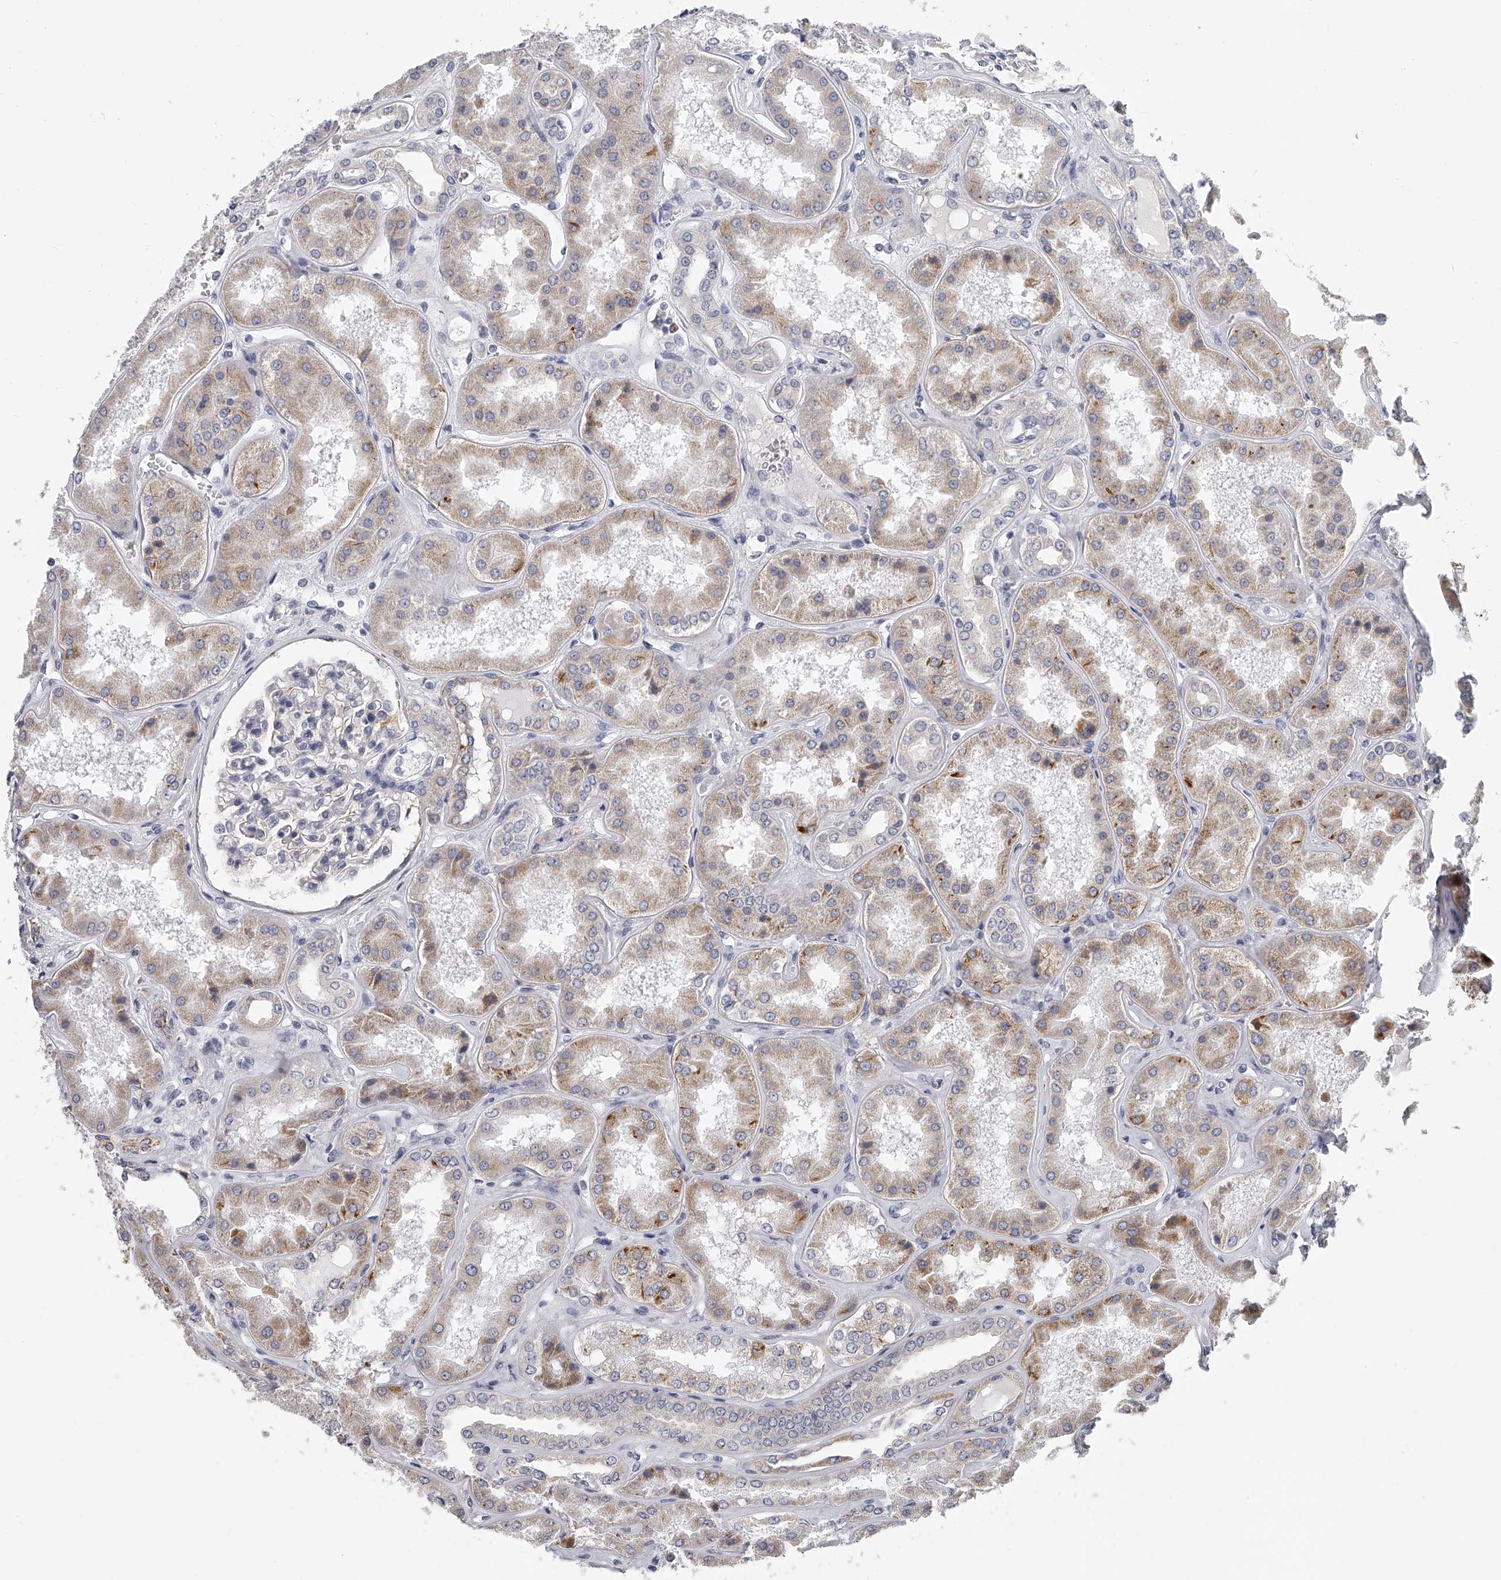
{"staining": {"intensity": "moderate", "quantity": "<25%", "location": "cytoplasmic/membranous"}, "tissue": "kidney", "cell_type": "Cells in glomeruli", "image_type": "normal", "snomed": [{"axis": "morphology", "description": "Normal tissue, NOS"}, {"axis": "topography", "description": "Kidney"}], "caption": "Kidney was stained to show a protein in brown. There is low levels of moderate cytoplasmic/membranous positivity in about <25% of cells in glomeruli. (IHC, brightfield microscopy, high magnification).", "gene": "KLHL7", "patient": {"sex": "female", "age": 56}}